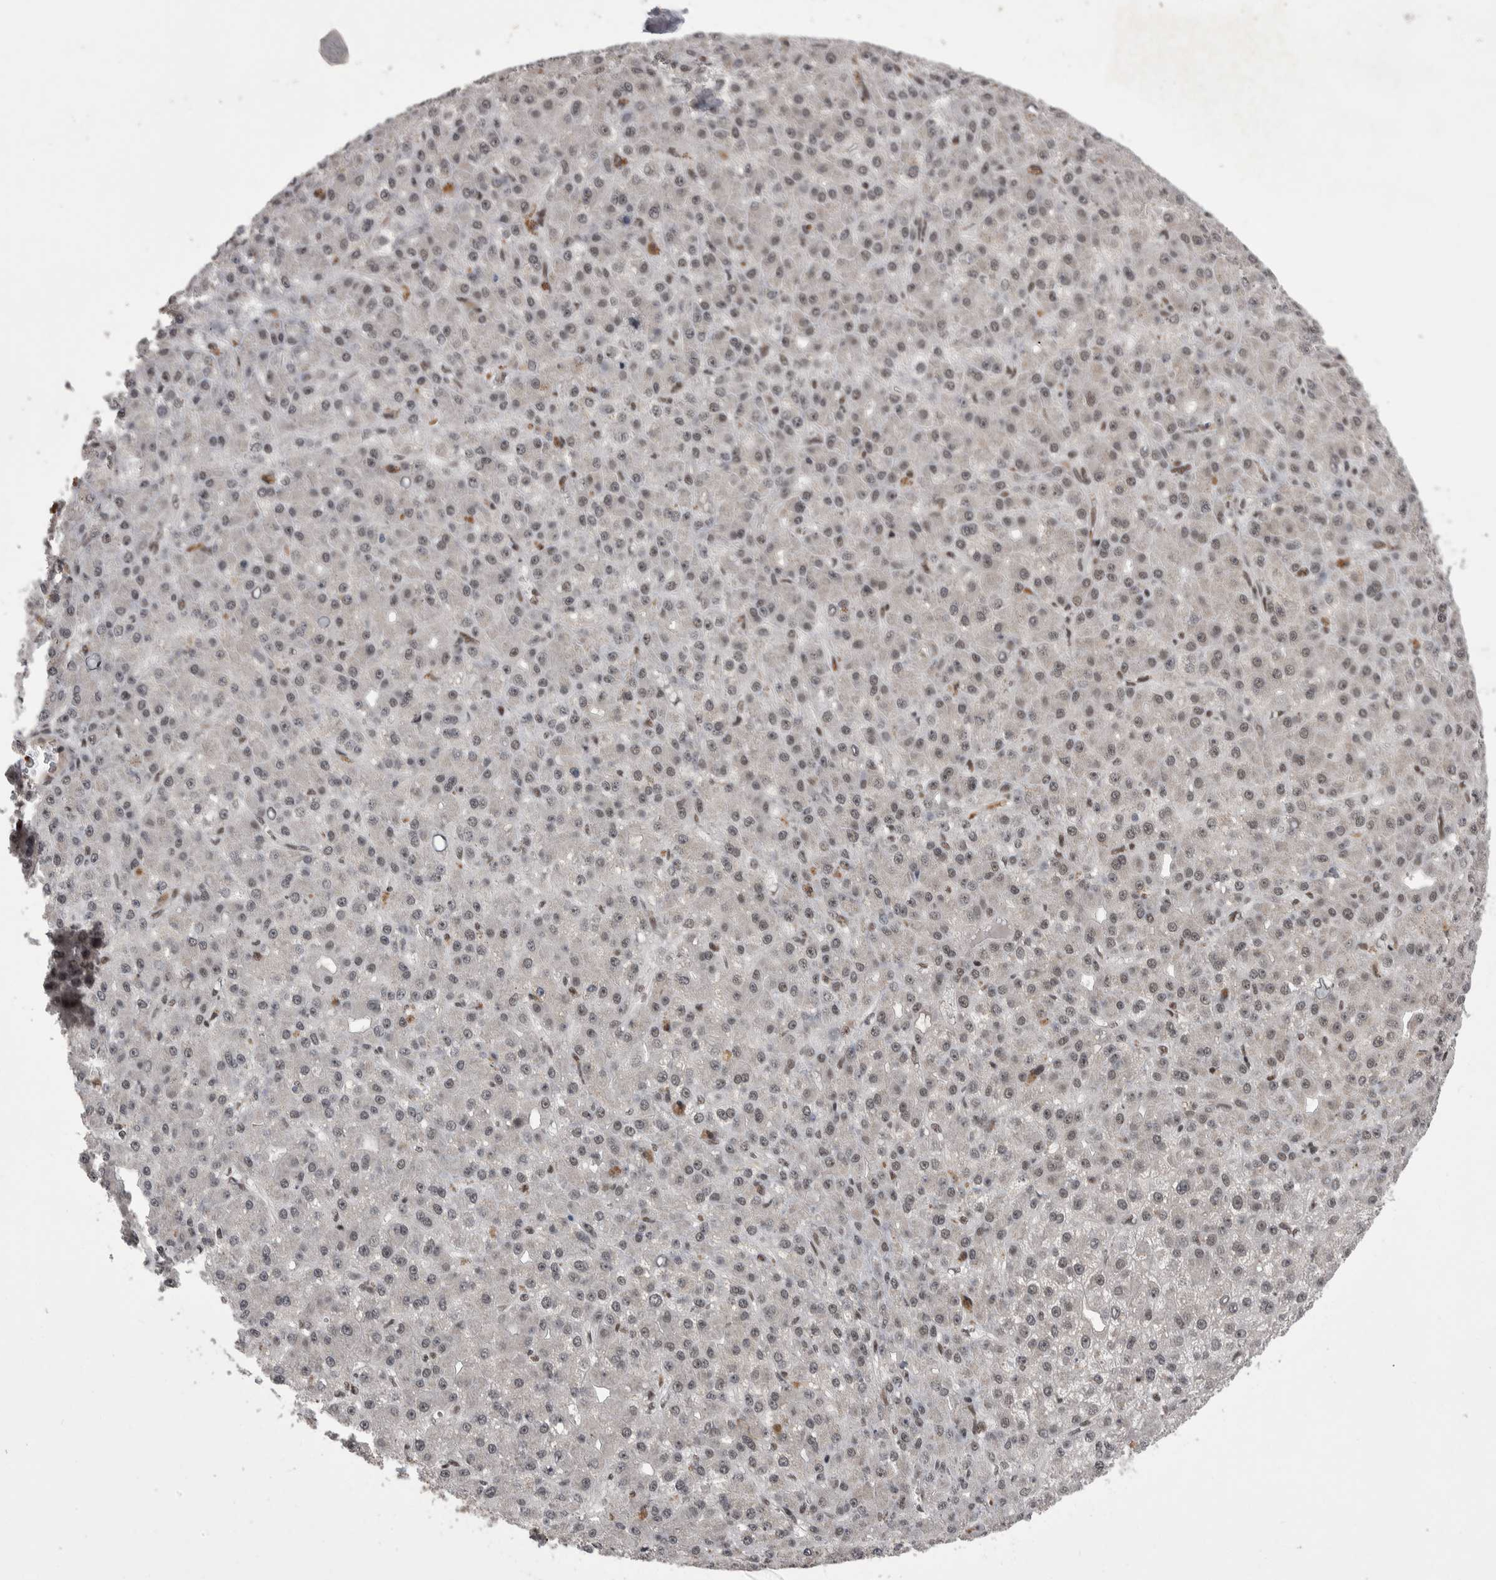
{"staining": {"intensity": "weak", "quantity": "25%-75%", "location": "nuclear"}, "tissue": "liver cancer", "cell_type": "Tumor cells", "image_type": "cancer", "snomed": [{"axis": "morphology", "description": "Carcinoma, Hepatocellular, NOS"}, {"axis": "topography", "description": "Liver"}], "caption": "Brown immunohistochemical staining in human liver cancer (hepatocellular carcinoma) shows weak nuclear staining in about 25%-75% of tumor cells.", "gene": "DMTF1", "patient": {"sex": "male", "age": 67}}